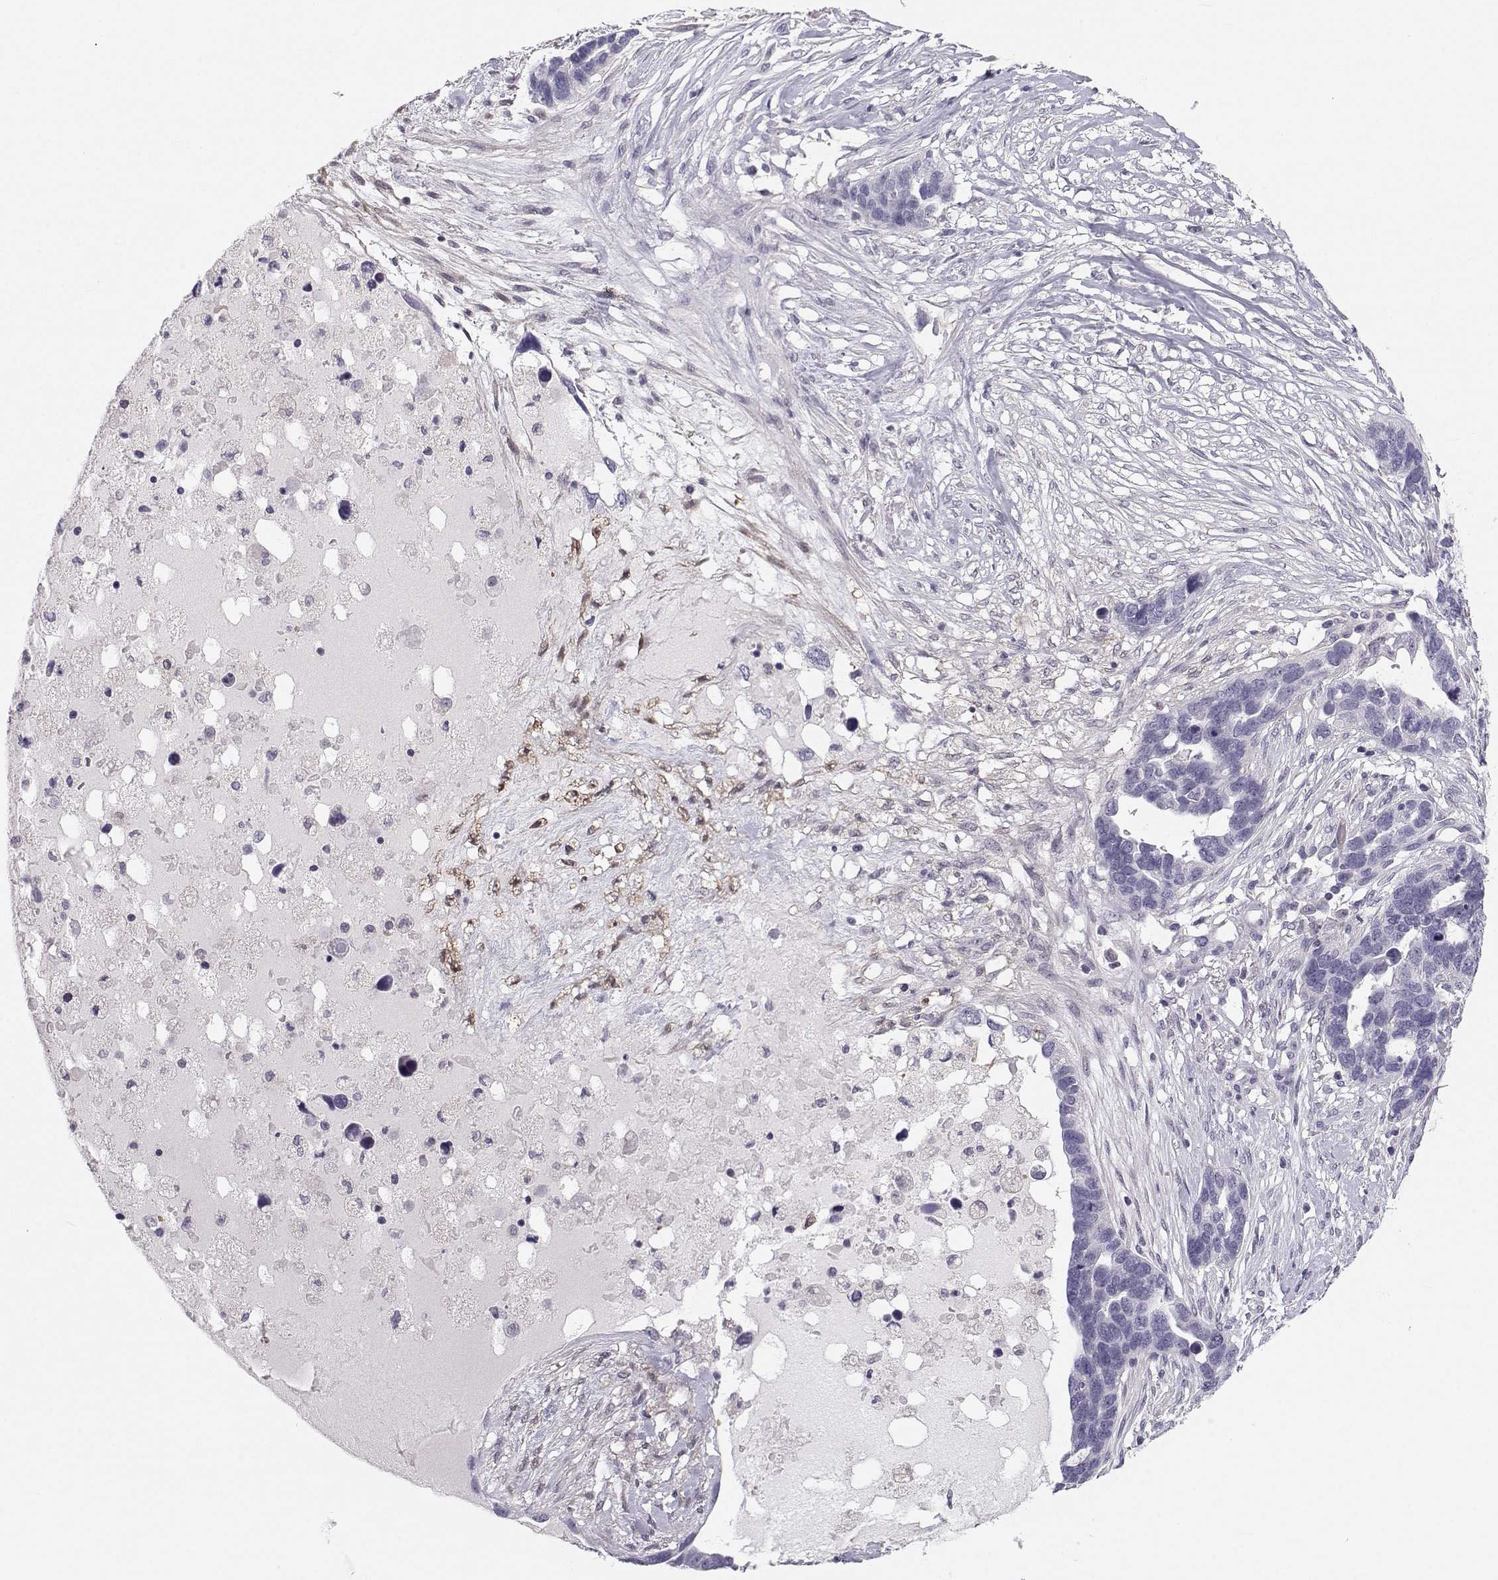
{"staining": {"intensity": "negative", "quantity": "none", "location": "none"}, "tissue": "ovarian cancer", "cell_type": "Tumor cells", "image_type": "cancer", "snomed": [{"axis": "morphology", "description": "Cystadenocarcinoma, serous, NOS"}, {"axis": "topography", "description": "Ovary"}], "caption": "DAB (3,3'-diaminobenzidine) immunohistochemical staining of human ovarian cancer displays no significant positivity in tumor cells.", "gene": "MROH7", "patient": {"sex": "female", "age": 54}}